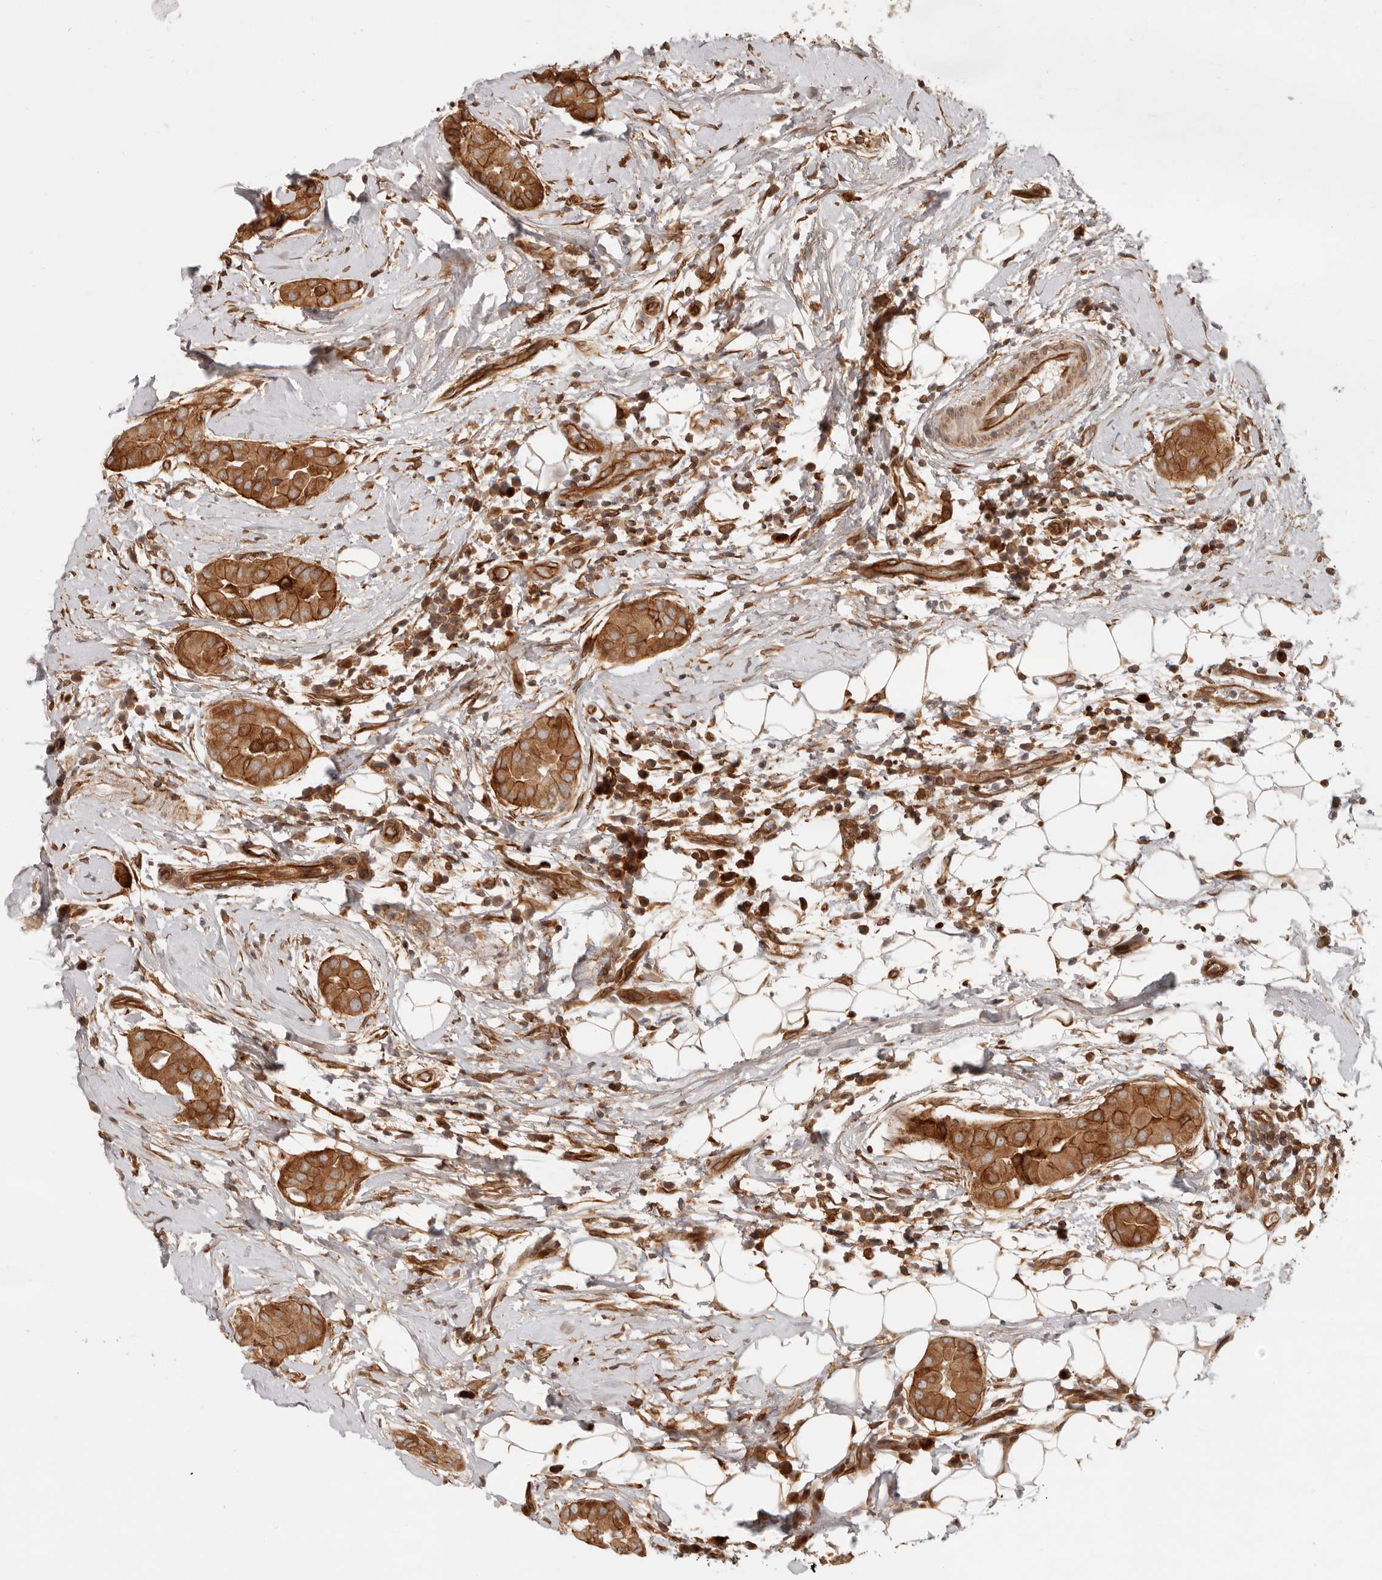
{"staining": {"intensity": "moderate", "quantity": ">75%", "location": "cytoplasmic/membranous"}, "tissue": "thyroid cancer", "cell_type": "Tumor cells", "image_type": "cancer", "snomed": [{"axis": "morphology", "description": "Papillary adenocarcinoma, NOS"}, {"axis": "topography", "description": "Thyroid gland"}], "caption": "Immunohistochemistry (IHC) staining of thyroid papillary adenocarcinoma, which displays medium levels of moderate cytoplasmic/membranous staining in approximately >75% of tumor cells indicating moderate cytoplasmic/membranous protein staining. The staining was performed using DAB (brown) for protein detection and nuclei were counterstained in hematoxylin (blue).", "gene": "UFSP1", "patient": {"sex": "male", "age": 33}}